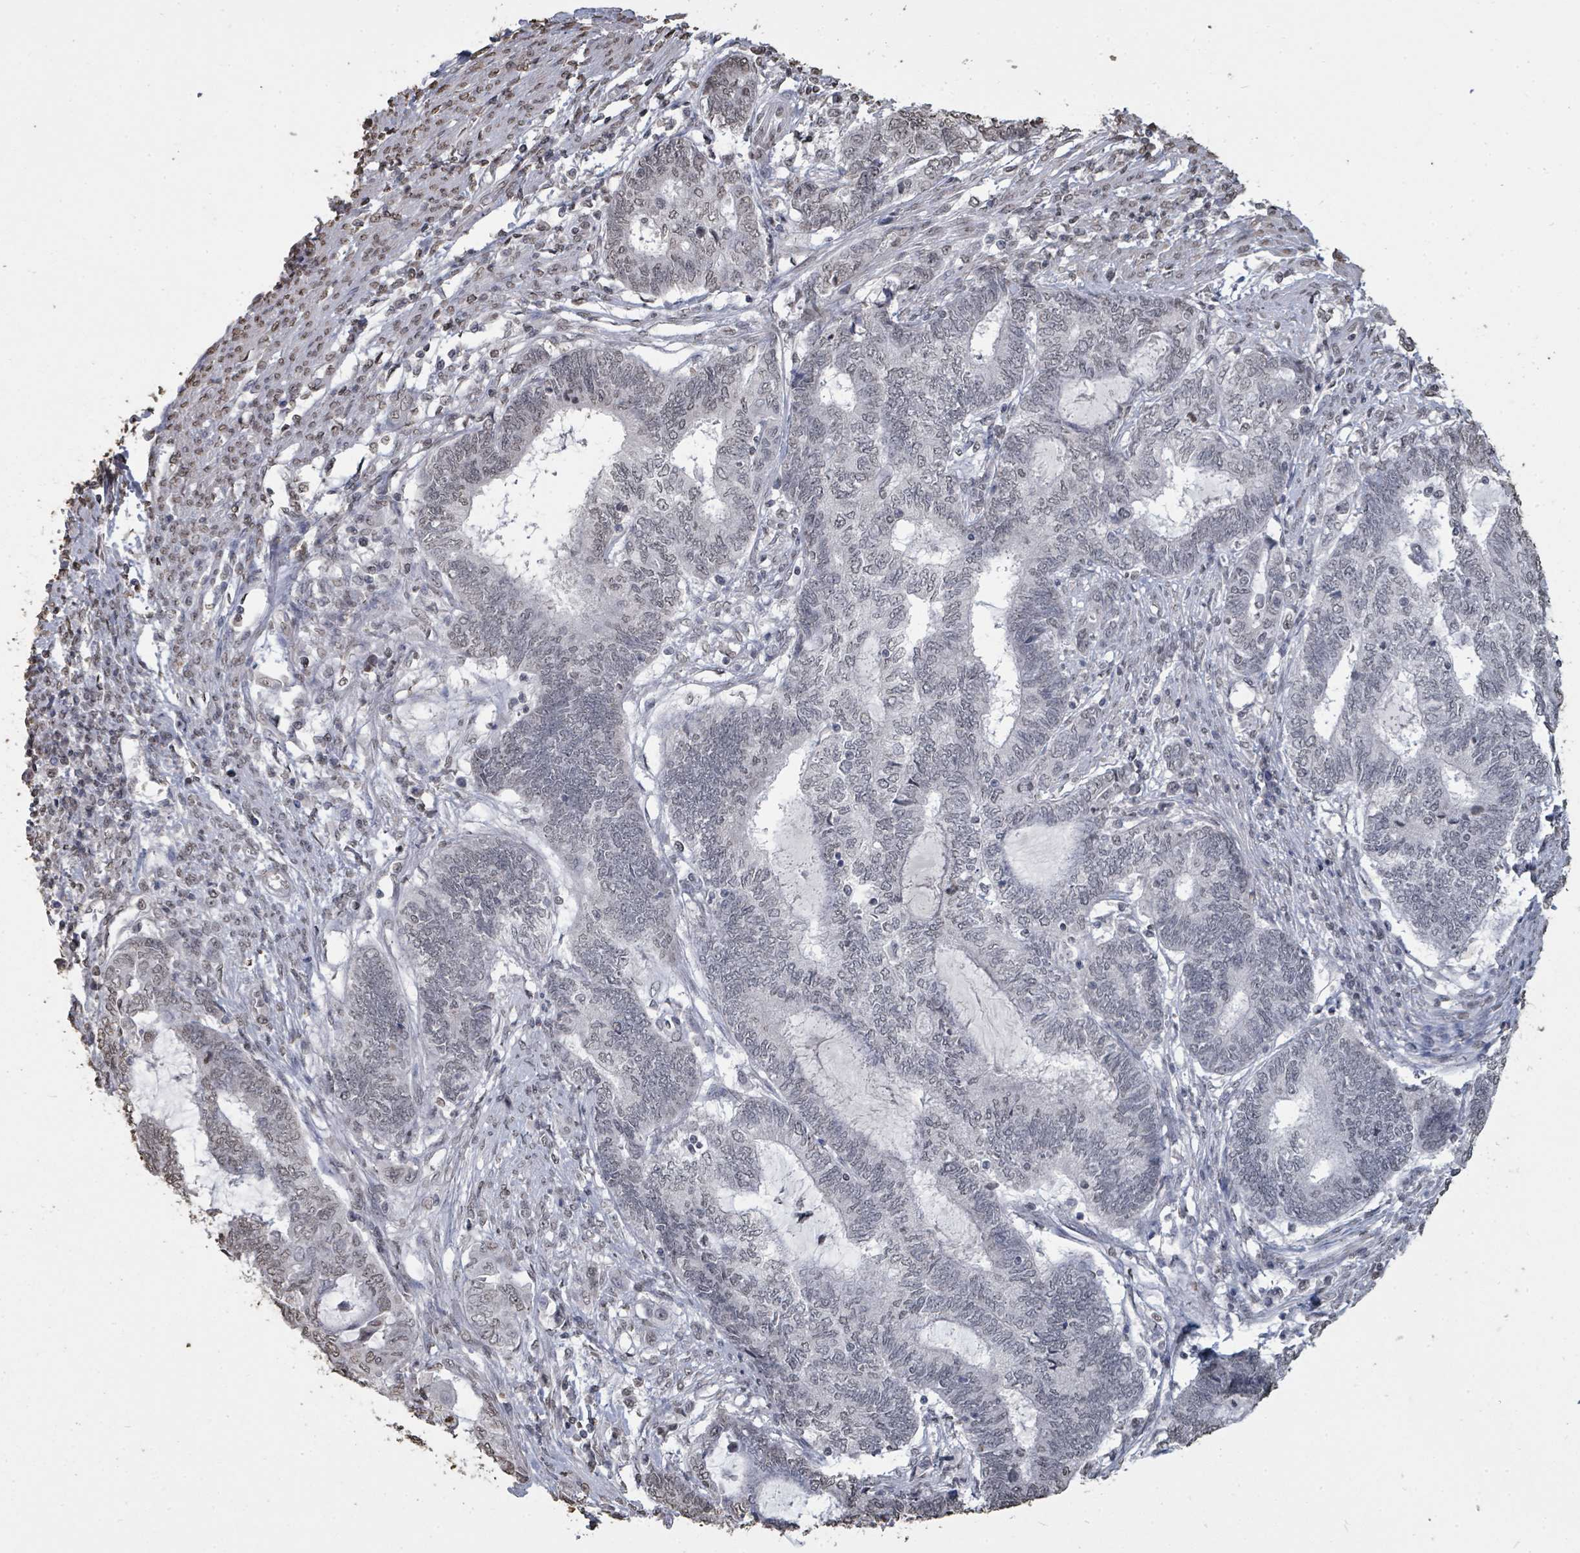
{"staining": {"intensity": "weak", "quantity": "<25%", "location": "nuclear"}, "tissue": "endometrial cancer", "cell_type": "Tumor cells", "image_type": "cancer", "snomed": [{"axis": "morphology", "description": "Adenocarcinoma, NOS"}, {"axis": "topography", "description": "Uterus"}, {"axis": "topography", "description": "Endometrium"}], "caption": "High power microscopy image of an immunohistochemistry (IHC) micrograph of endometrial cancer, revealing no significant positivity in tumor cells.", "gene": "MRPS12", "patient": {"sex": "female", "age": 70}}